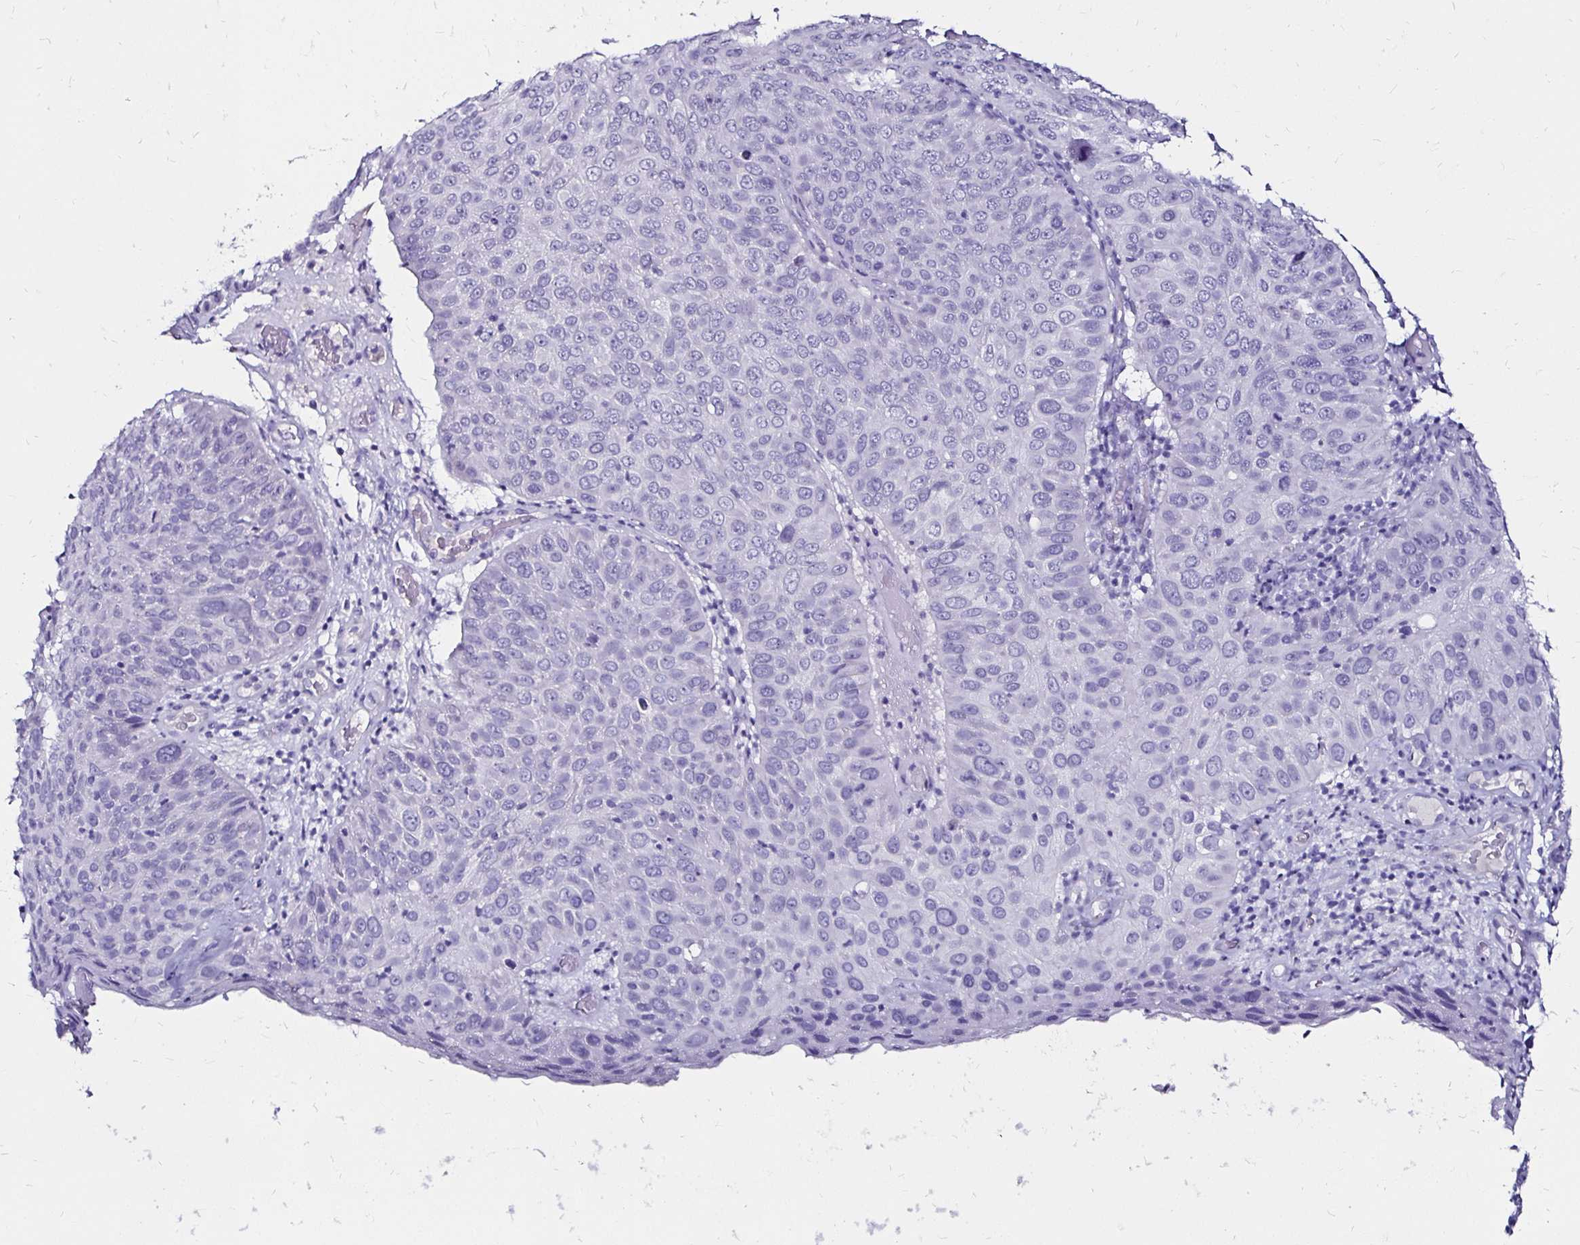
{"staining": {"intensity": "negative", "quantity": "none", "location": "none"}, "tissue": "skin cancer", "cell_type": "Tumor cells", "image_type": "cancer", "snomed": [{"axis": "morphology", "description": "Squamous cell carcinoma, NOS"}, {"axis": "topography", "description": "Skin"}], "caption": "Tumor cells show no significant staining in skin squamous cell carcinoma.", "gene": "KCNT1", "patient": {"sex": "male", "age": 87}}